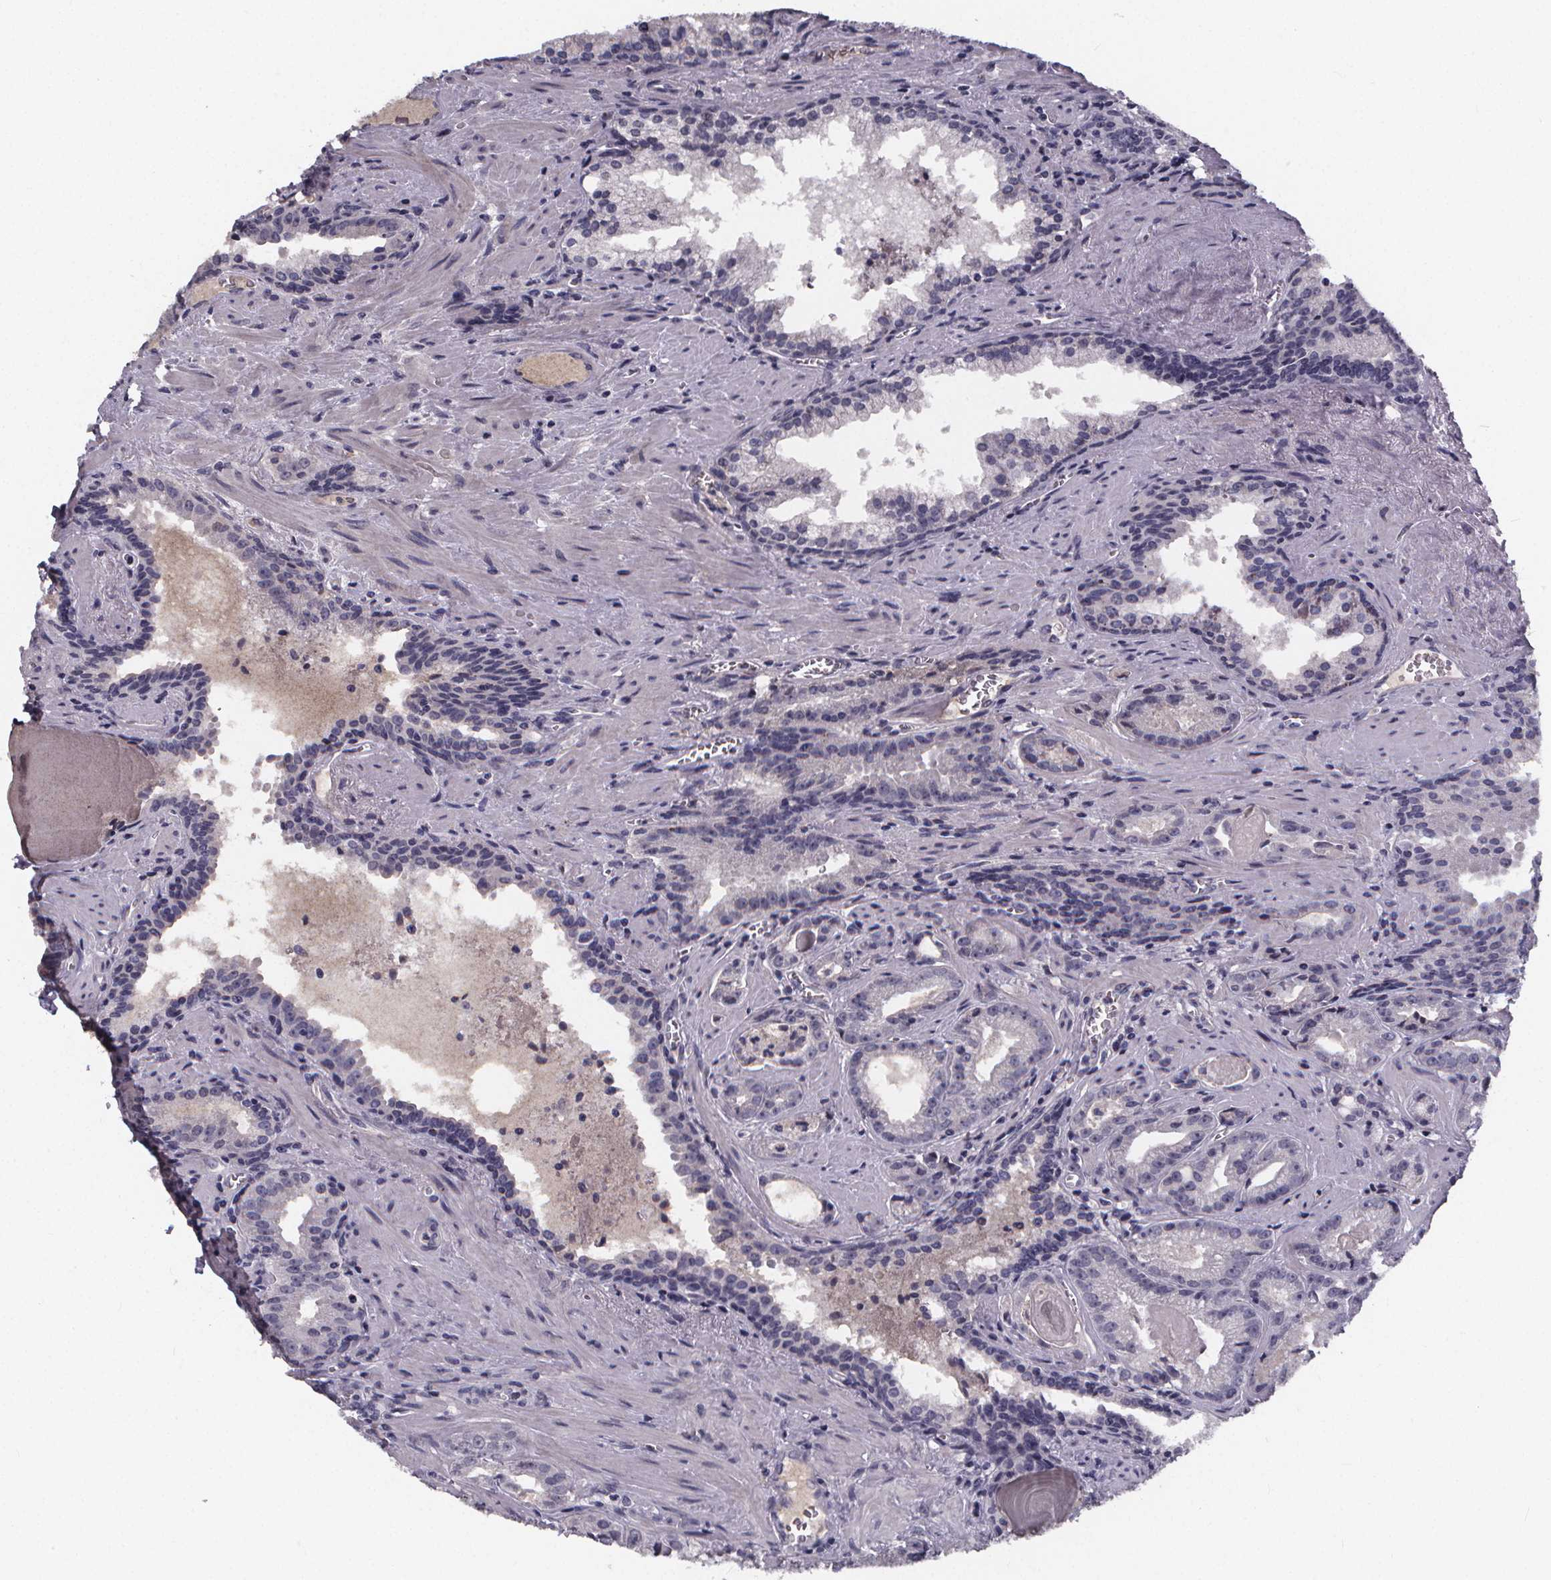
{"staining": {"intensity": "negative", "quantity": "none", "location": "none"}, "tissue": "prostate cancer", "cell_type": "Tumor cells", "image_type": "cancer", "snomed": [{"axis": "morphology", "description": "Adenocarcinoma, High grade"}, {"axis": "topography", "description": "Prostate"}], "caption": "A high-resolution photomicrograph shows immunohistochemistry staining of prostate cancer (high-grade adenocarcinoma), which reveals no significant expression in tumor cells. Nuclei are stained in blue.", "gene": "AGT", "patient": {"sex": "male", "age": 68}}